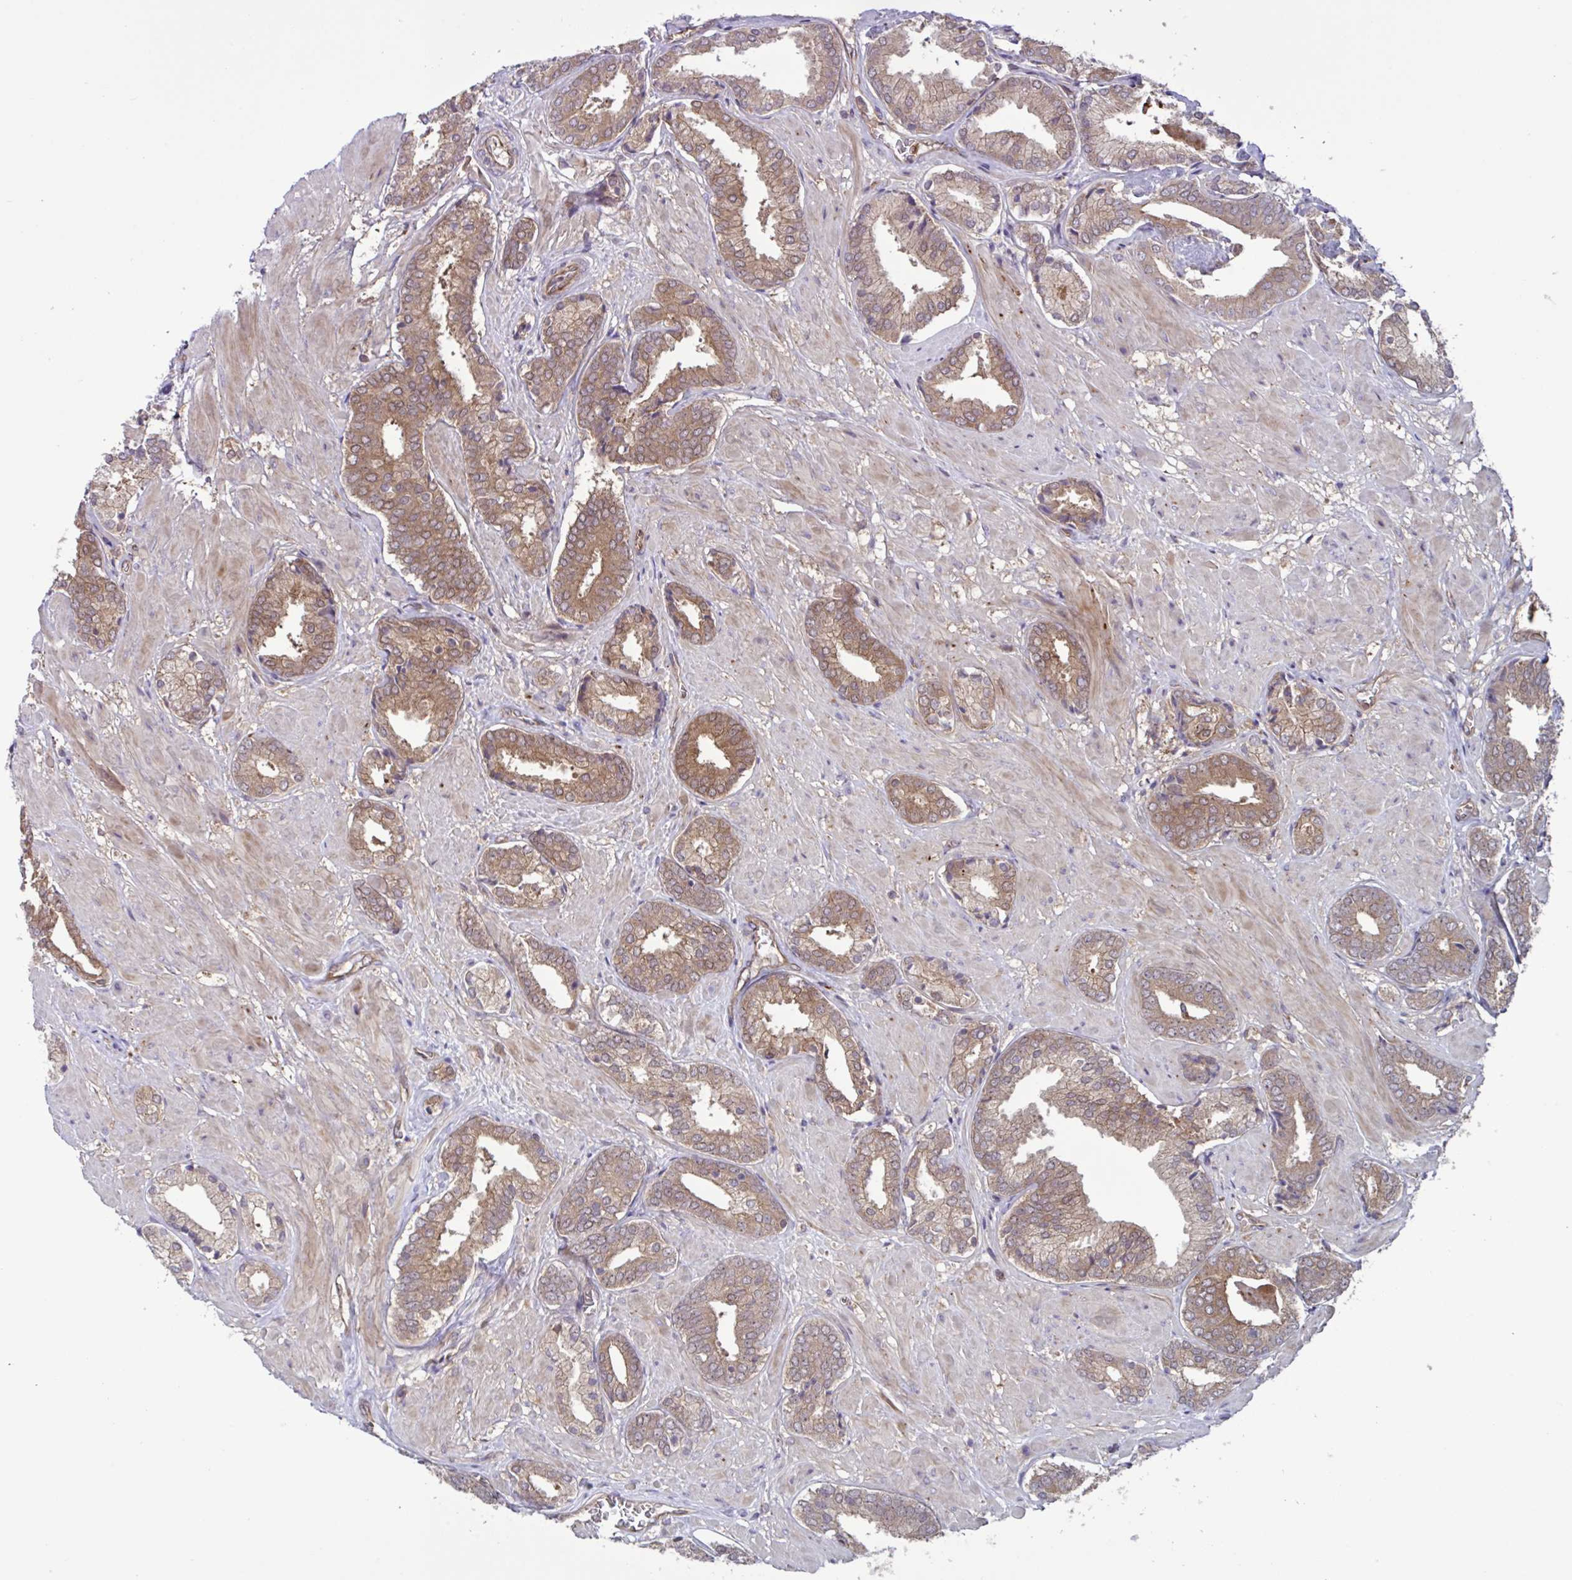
{"staining": {"intensity": "moderate", "quantity": "25%-75%", "location": "cytoplasmic/membranous"}, "tissue": "prostate cancer", "cell_type": "Tumor cells", "image_type": "cancer", "snomed": [{"axis": "morphology", "description": "Adenocarcinoma, High grade"}, {"axis": "topography", "description": "Prostate"}], "caption": "Protein staining displays moderate cytoplasmic/membranous expression in about 25%-75% of tumor cells in high-grade adenocarcinoma (prostate). Nuclei are stained in blue.", "gene": "GLTP", "patient": {"sex": "male", "age": 56}}